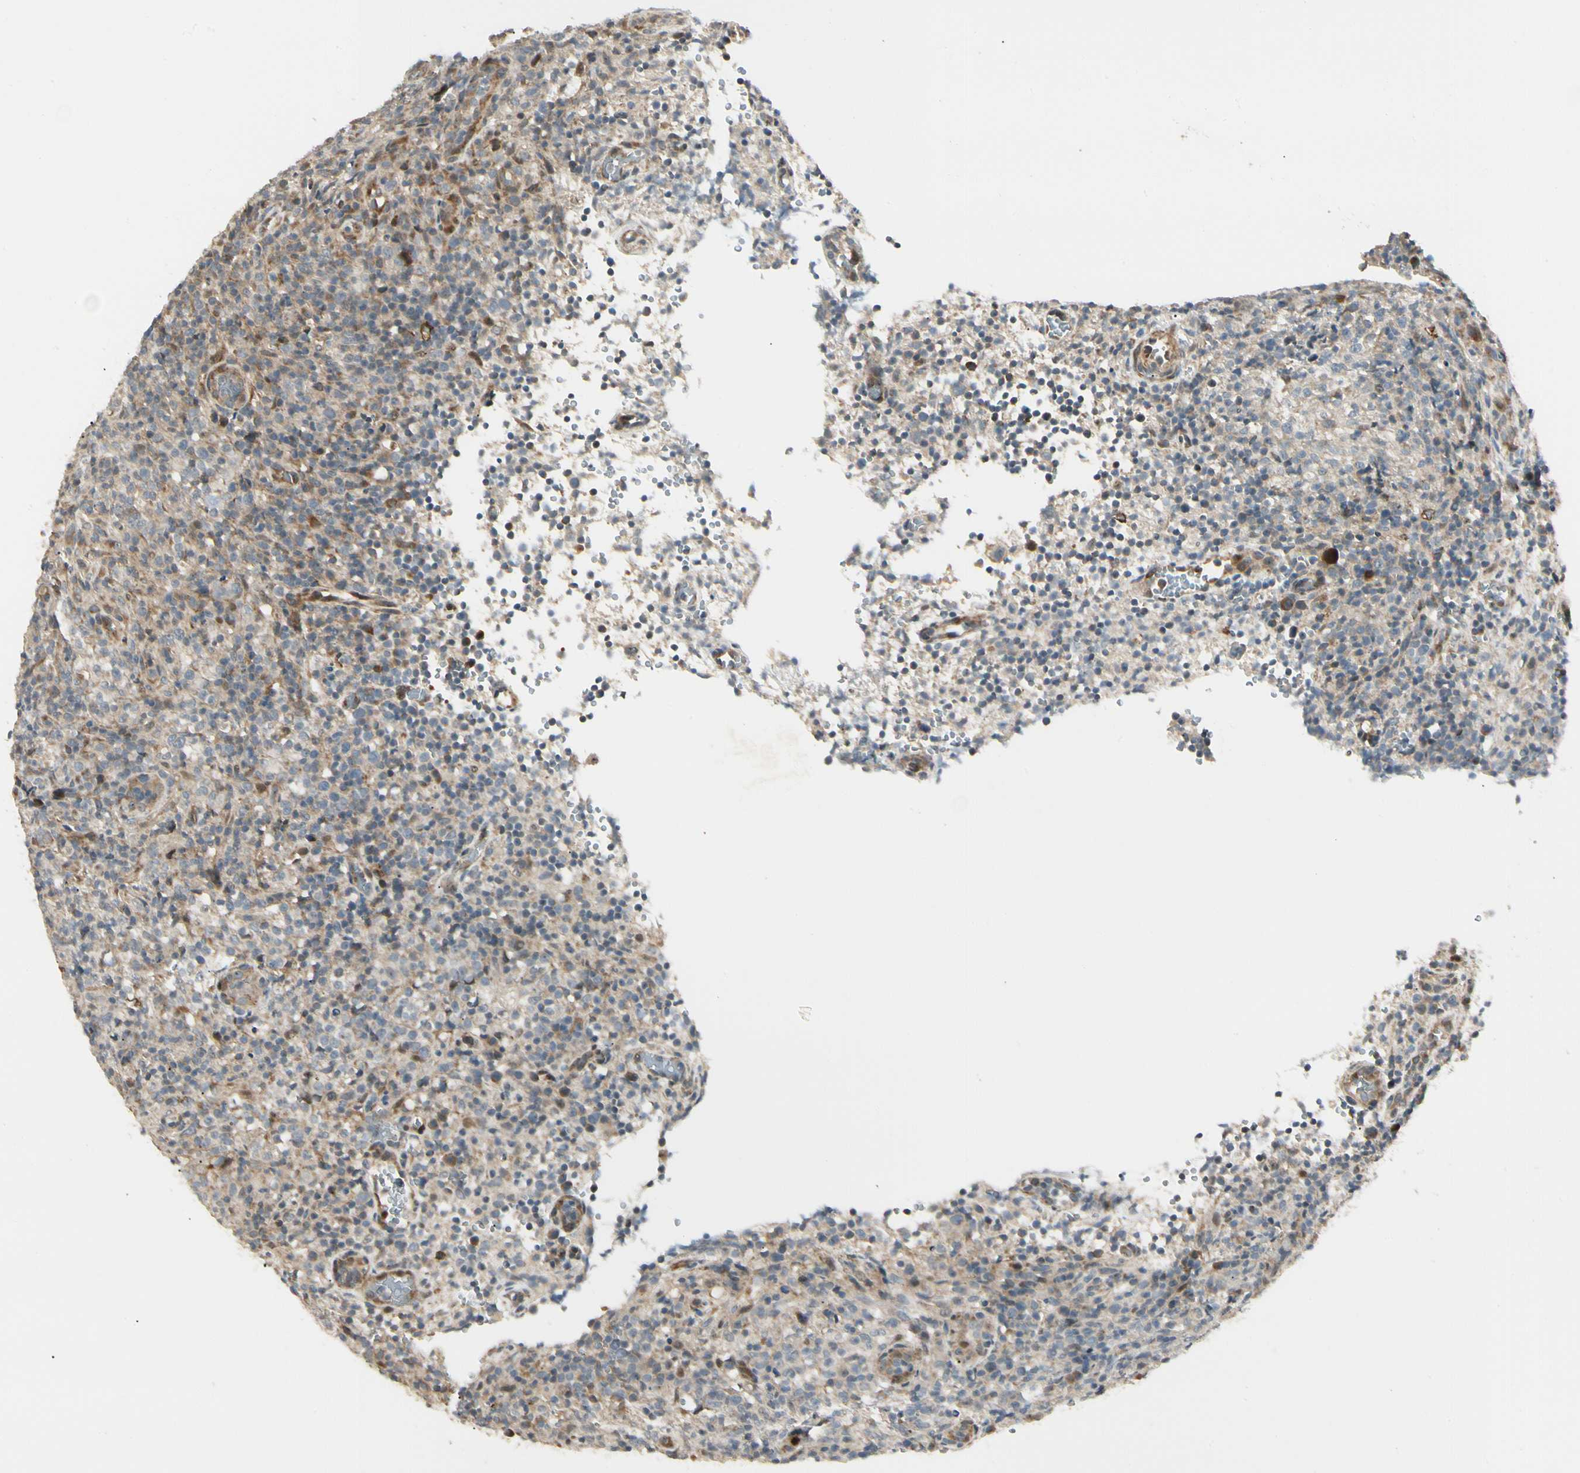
{"staining": {"intensity": "weak", "quantity": "25%-75%", "location": "cytoplasmic/membranous"}, "tissue": "lymphoma", "cell_type": "Tumor cells", "image_type": "cancer", "snomed": [{"axis": "morphology", "description": "Malignant lymphoma, non-Hodgkin's type, High grade"}, {"axis": "topography", "description": "Lymph node"}], "caption": "A photomicrograph showing weak cytoplasmic/membranous positivity in about 25%-75% of tumor cells in malignant lymphoma, non-Hodgkin's type (high-grade), as visualized by brown immunohistochemical staining.", "gene": "P4HA3", "patient": {"sex": "female", "age": 76}}